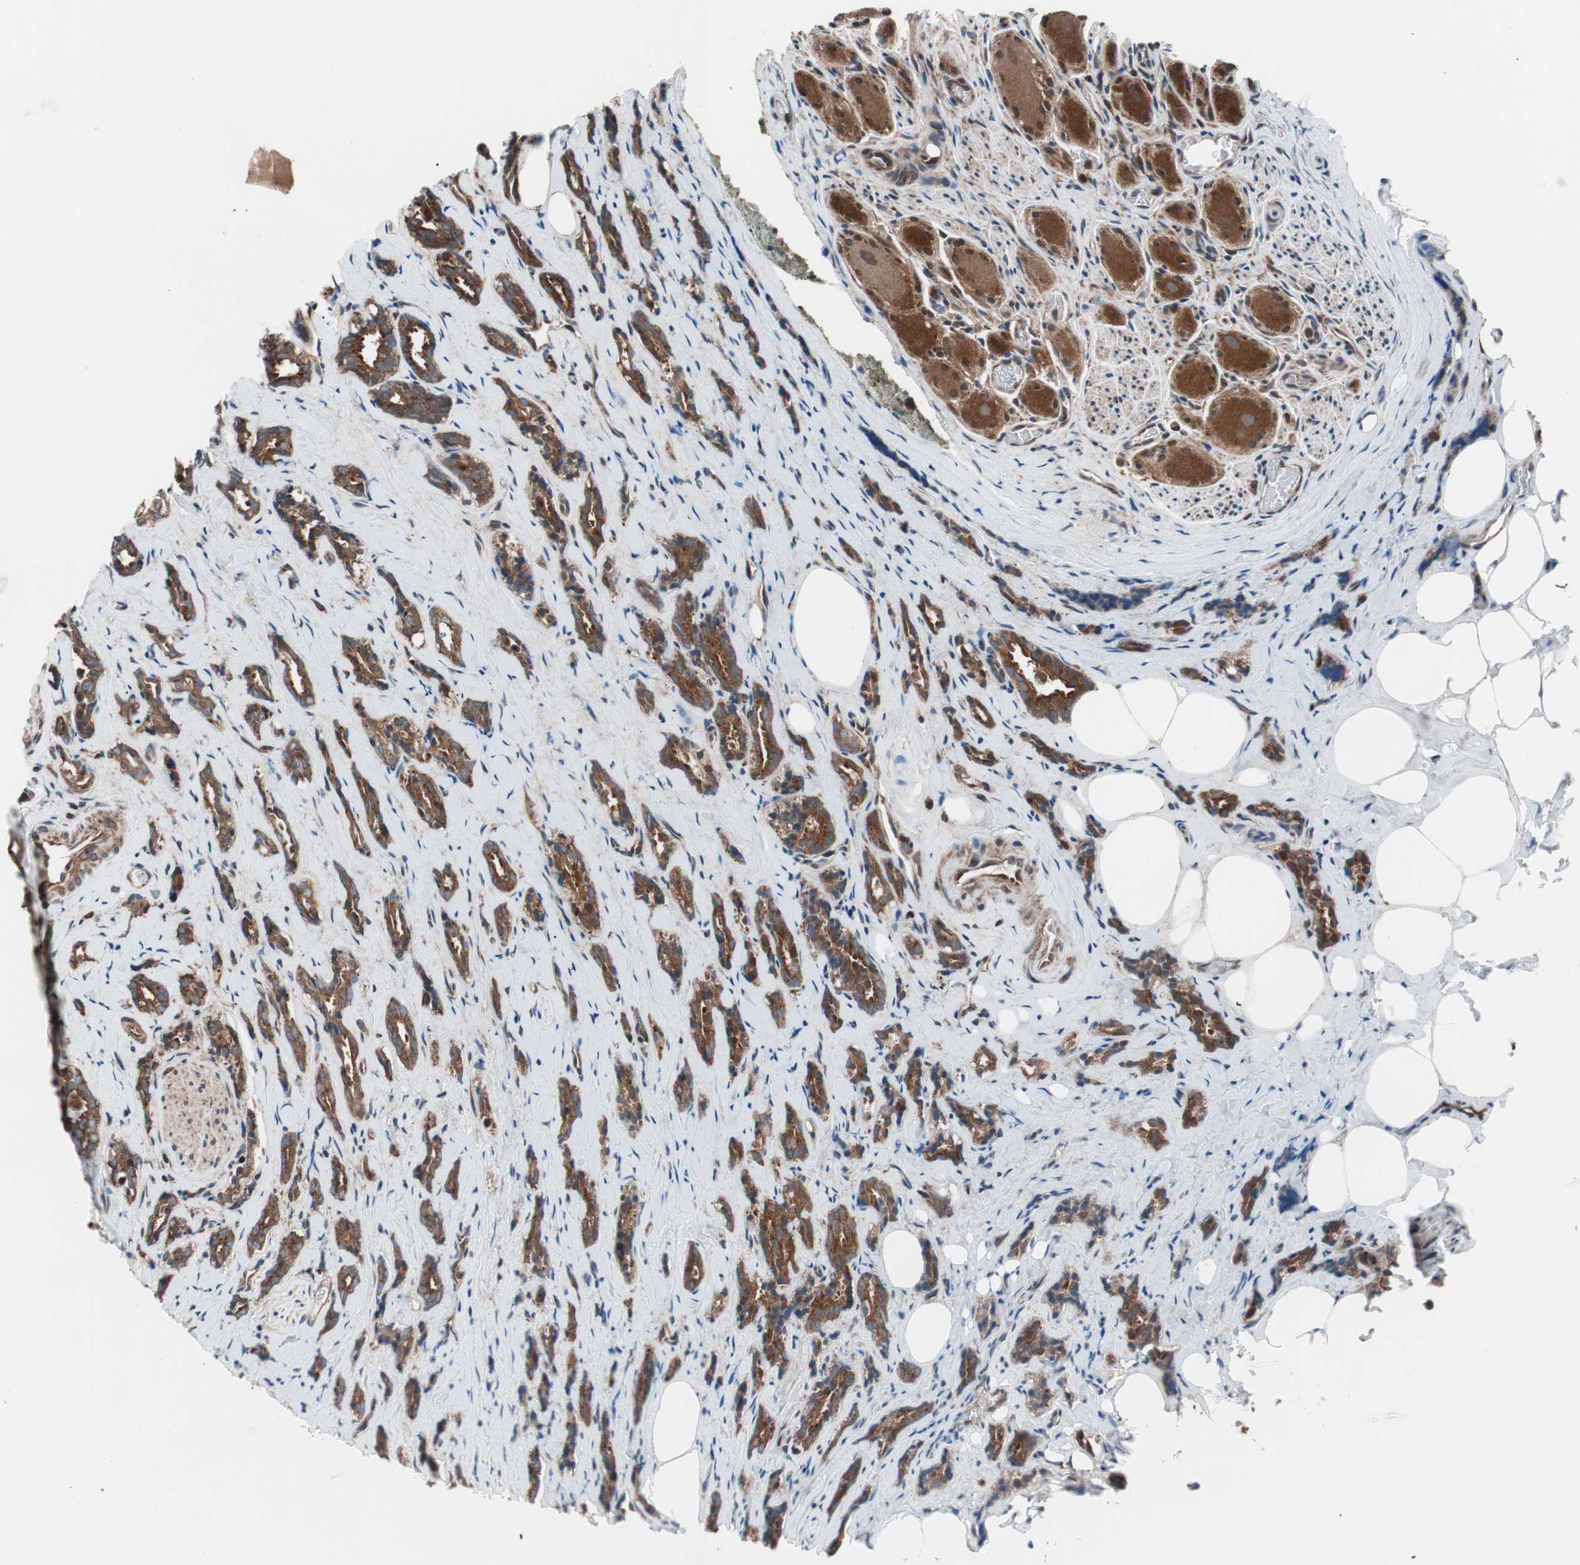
{"staining": {"intensity": "strong", "quantity": ">75%", "location": "cytoplasmic/membranous"}, "tissue": "prostate cancer", "cell_type": "Tumor cells", "image_type": "cancer", "snomed": [{"axis": "morphology", "description": "Adenocarcinoma, High grade"}, {"axis": "topography", "description": "Prostate"}], "caption": "A high-resolution micrograph shows immunohistochemistry staining of prostate cancer (adenocarcinoma (high-grade)), which shows strong cytoplasmic/membranous staining in approximately >75% of tumor cells.", "gene": "SEC31A", "patient": {"sex": "male", "age": 67}}